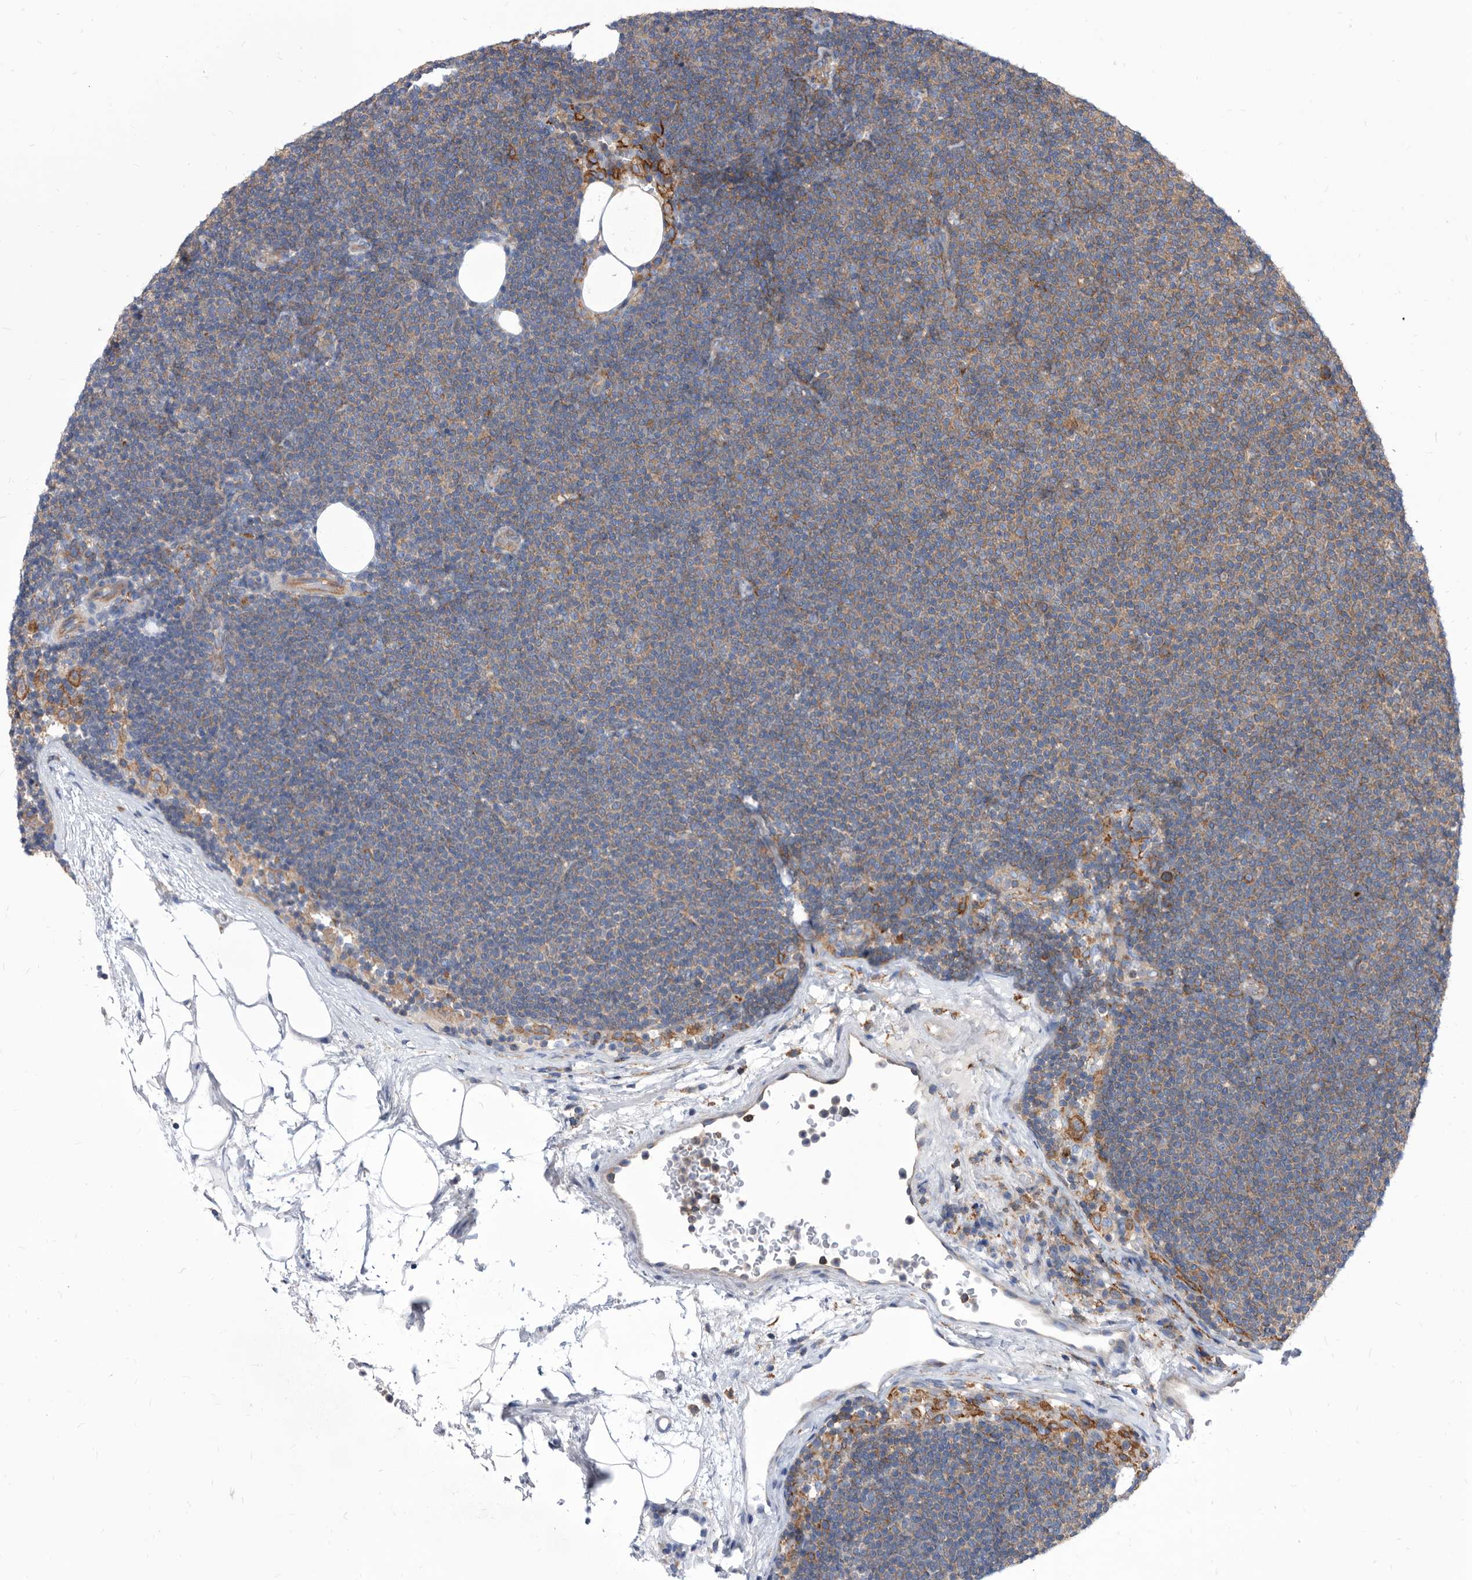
{"staining": {"intensity": "negative", "quantity": "none", "location": "none"}, "tissue": "lymphoma", "cell_type": "Tumor cells", "image_type": "cancer", "snomed": [{"axis": "morphology", "description": "Malignant lymphoma, non-Hodgkin's type, Low grade"}, {"axis": "topography", "description": "Lymph node"}], "caption": "Tumor cells show no significant expression in malignant lymphoma, non-Hodgkin's type (low-grade).", "gene": "SMG7", "patient": {"sex": "female", "age": 53}}